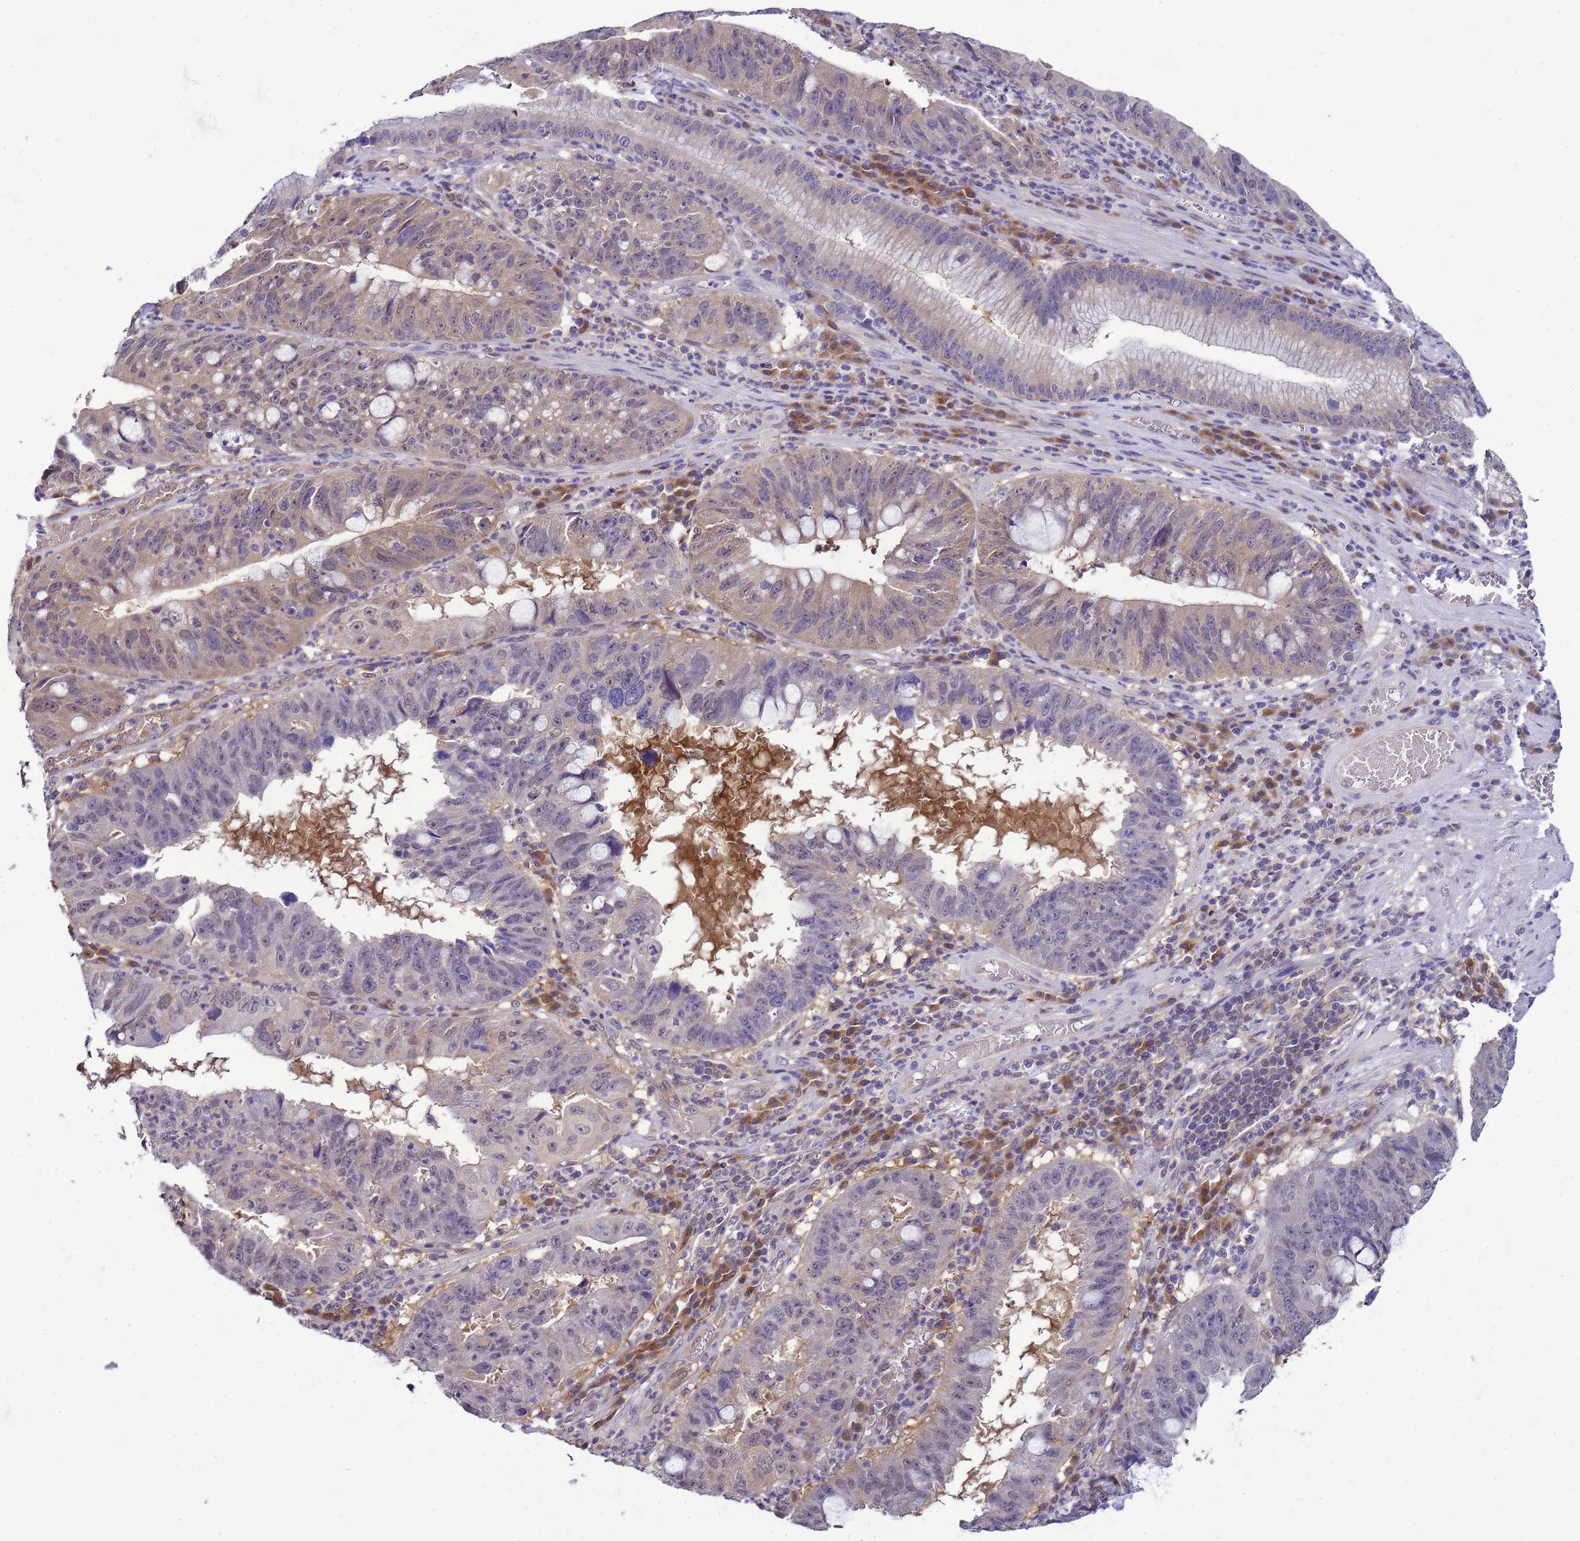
{"staining": {"intensity": "weak", "quantity": "25%-75%", "location": "cytoplasmic/membranous,nuclear"}, "tissue": "stomach cancer", "cell_type": "Tumor cells", "image_type": "cancer", "snomed": [{"axis": "morphology", "description": "Adenocarcinoma, NOS"}, {"axis": "topography", "description": "Stomach"}], "caption": "The micrograph exhibits immunohistochemical staining of stomach adenocarcinoma. There is weak cytoplasmic/membranous and nuclear positivity is identified in about 25%-75% of tumor cells.", "gene": "DDI2", "patient": {"sex": "male", "age": 59}}